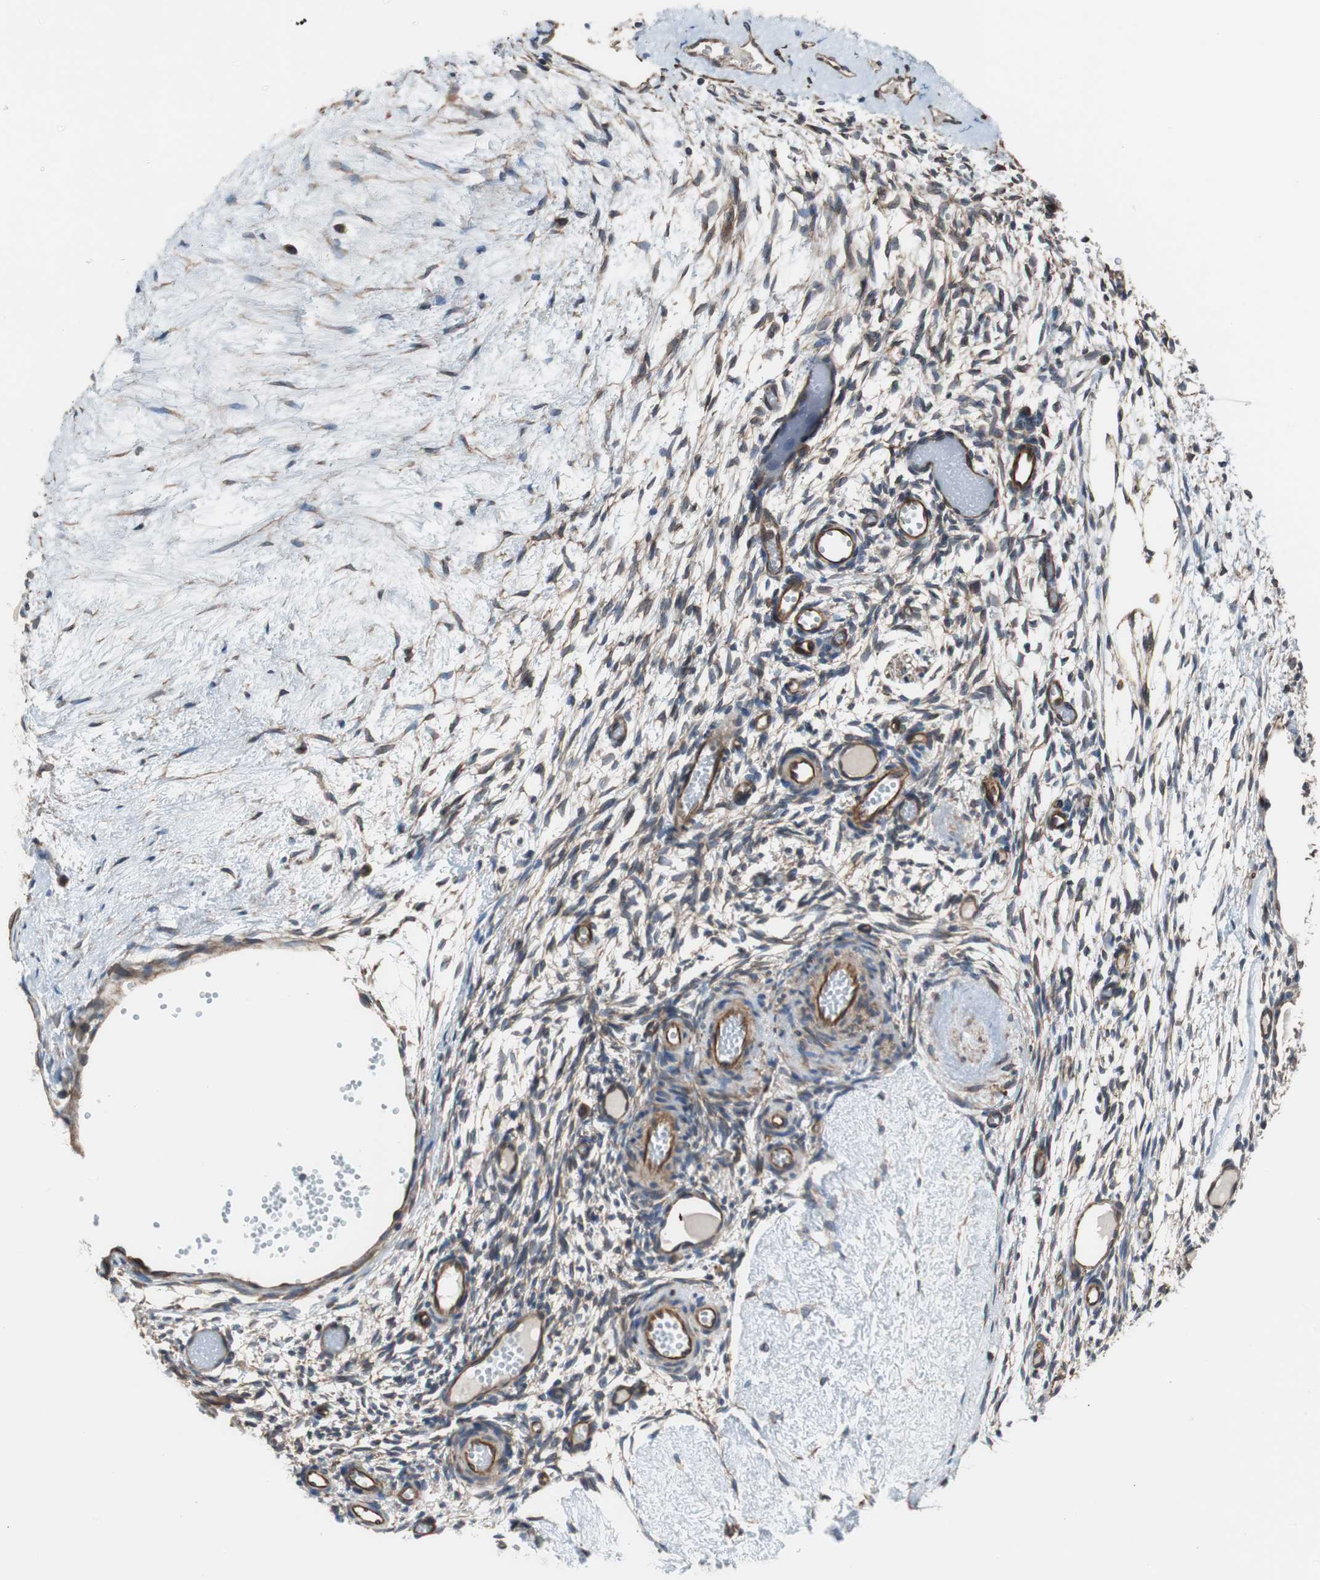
{"staining": {"intensity": "strong", "quantity": ">75%", "location": "cytoplasmic/membranous"}, "tissue": "ovary", "cell_type": "Follicle cells", "image_type": "normal", "snomed": [{"axis": "morphology", "description": "Normal tissue, NOS"}, {"axis": "topography", "description": "Ovary"}], "caption": "Ovary stained with DAB (3,3'-diaminobenzidine) immunohistochemistry (IHC) shows high levels of strong cytoplasmic/membranous positivity in about >75% of follicle cells.", "gene": "KIF3B", "patient": {"sex": "female", "age": 35}}